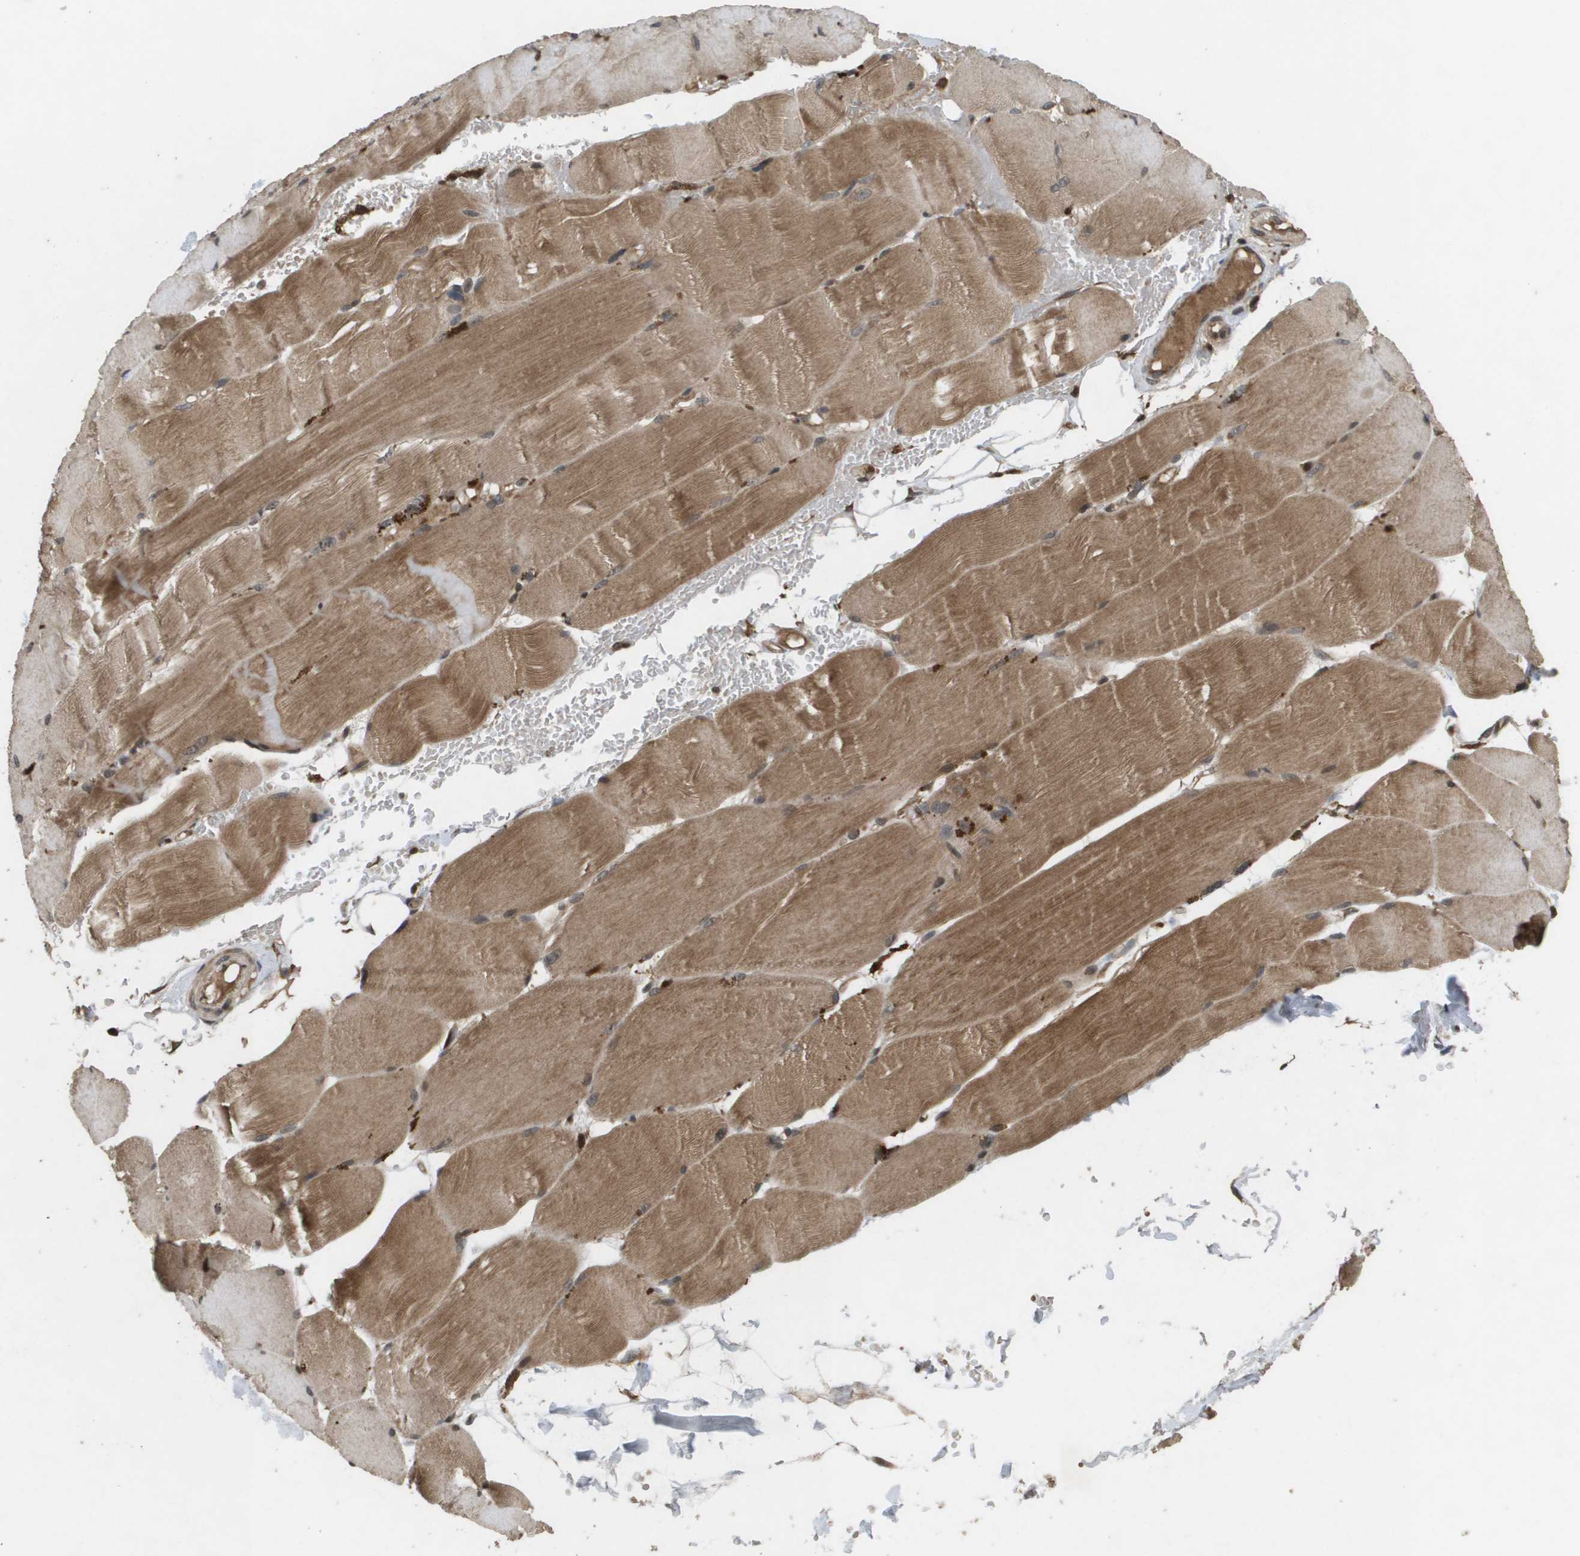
{"staining": {"intensity": "moderate", "quantity": ">75%", "location": "cytoplasmic/membranous"}, "tissue": "skeletal muscle", "cell_type": "Myocytes", "image_type": "normal", "snomed": [{"axis": "morphology", "description": "Normal tissue, NOS"}, {"axis": "topography", "description": "Skin"}, {"axis": "topography", "description": "Skeletal muscle"}], "caption": "Immunohistochemistry (DAB) staining of benign skeletal muscle shows moderate cytoplasmic/membranous protein expression in approximately >75% of myocytes.", "gene": "KIF11", "patient": {"sex": "male", "age": 83}}